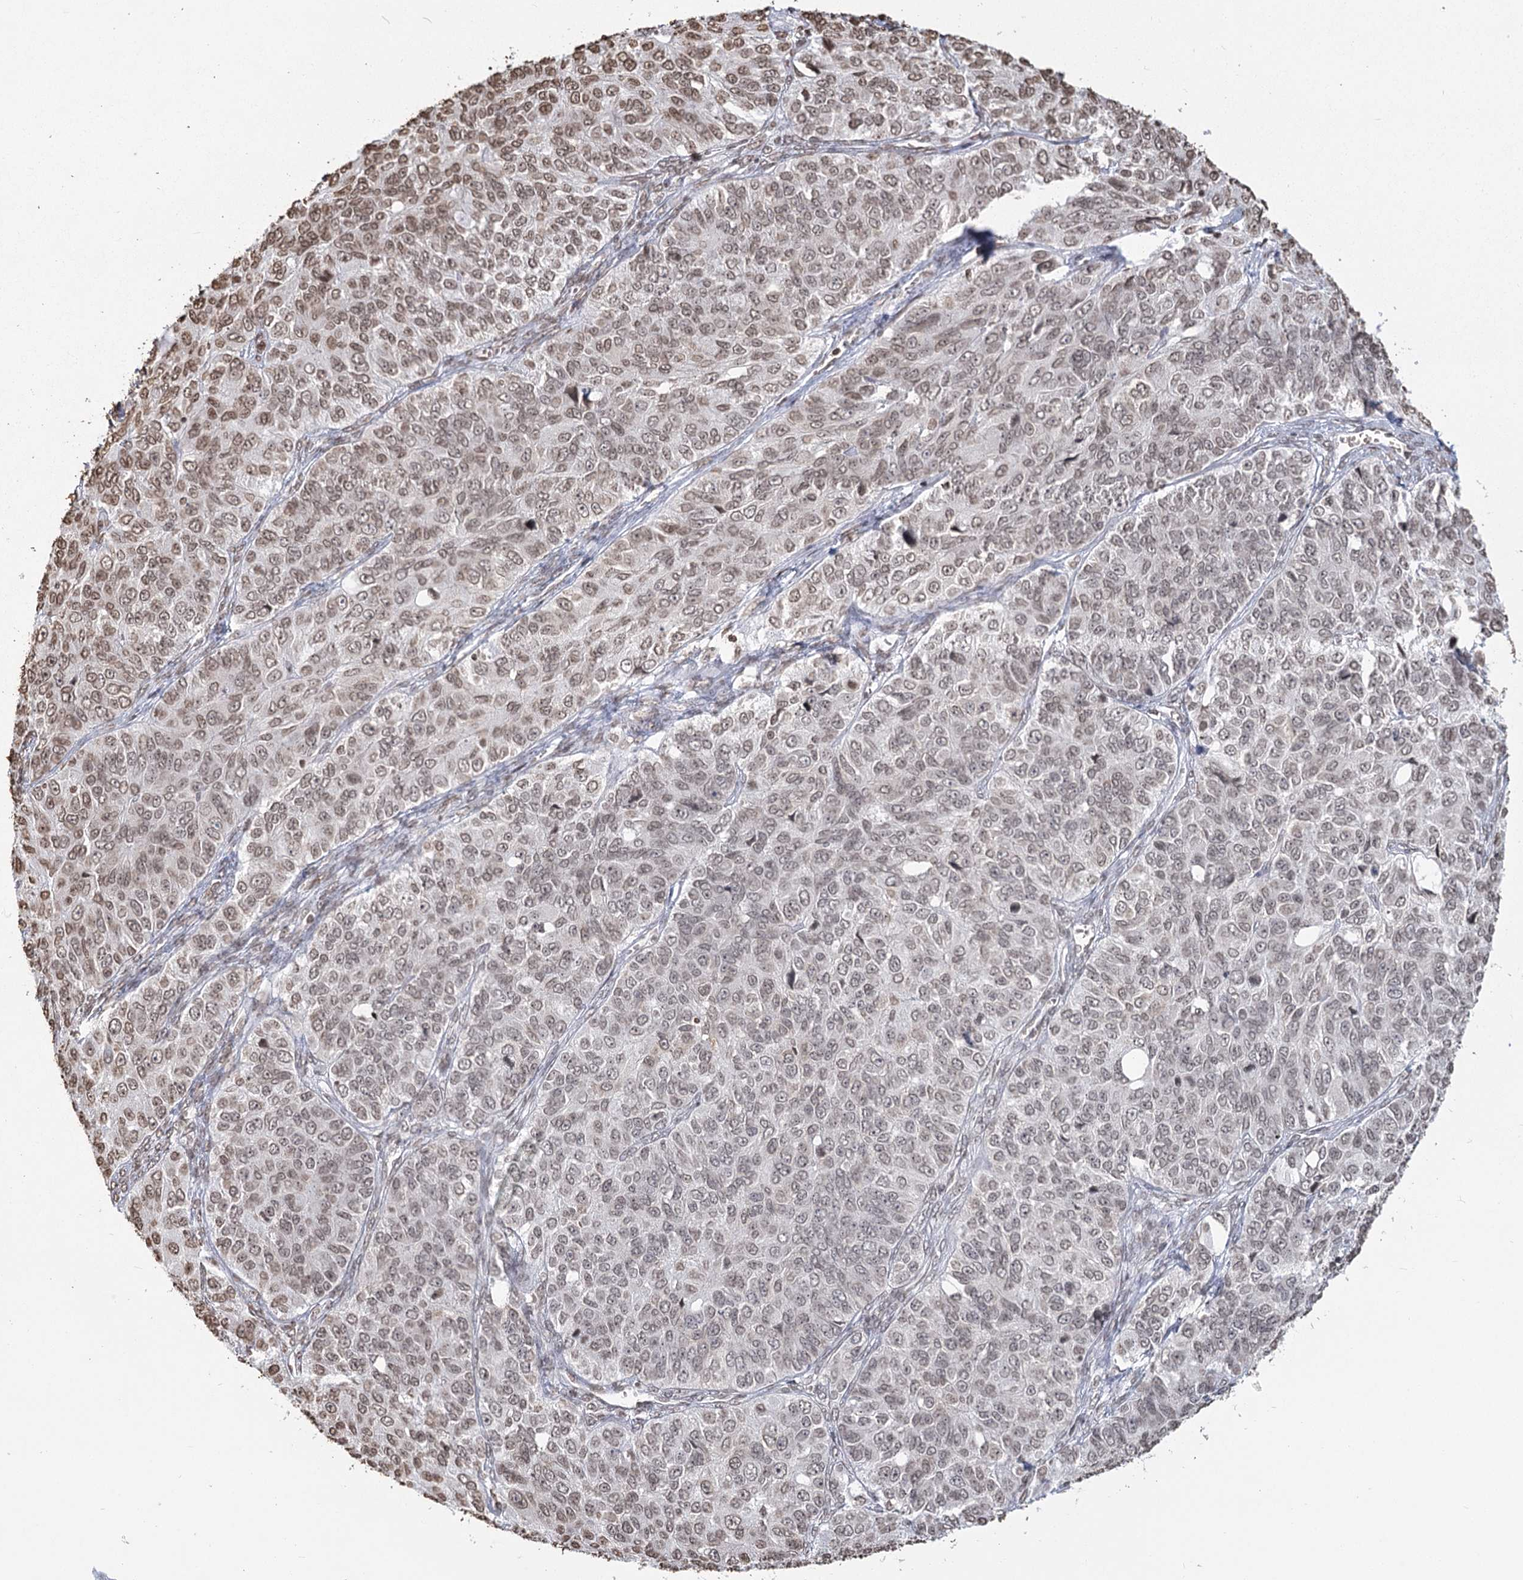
{"staining": {"intensity": "weak", "quantity": "25%-75%", "location": "nuclear"}, "tissue": "ovarian cancer", "cell_type": "Tumor cells", "image_type": "cancer", "snomed": [{"axis": "morphology", "description": "Carcinoma, endometroid"}, {"axis": "topography", "description": "Ovary"}], "caption": "Ovarian endometroid carcinoma stained with a protein marker shows weak staining in tumor cells.", "gene": "FAM13A", "patient": {"sex": "female", "age": 51}}